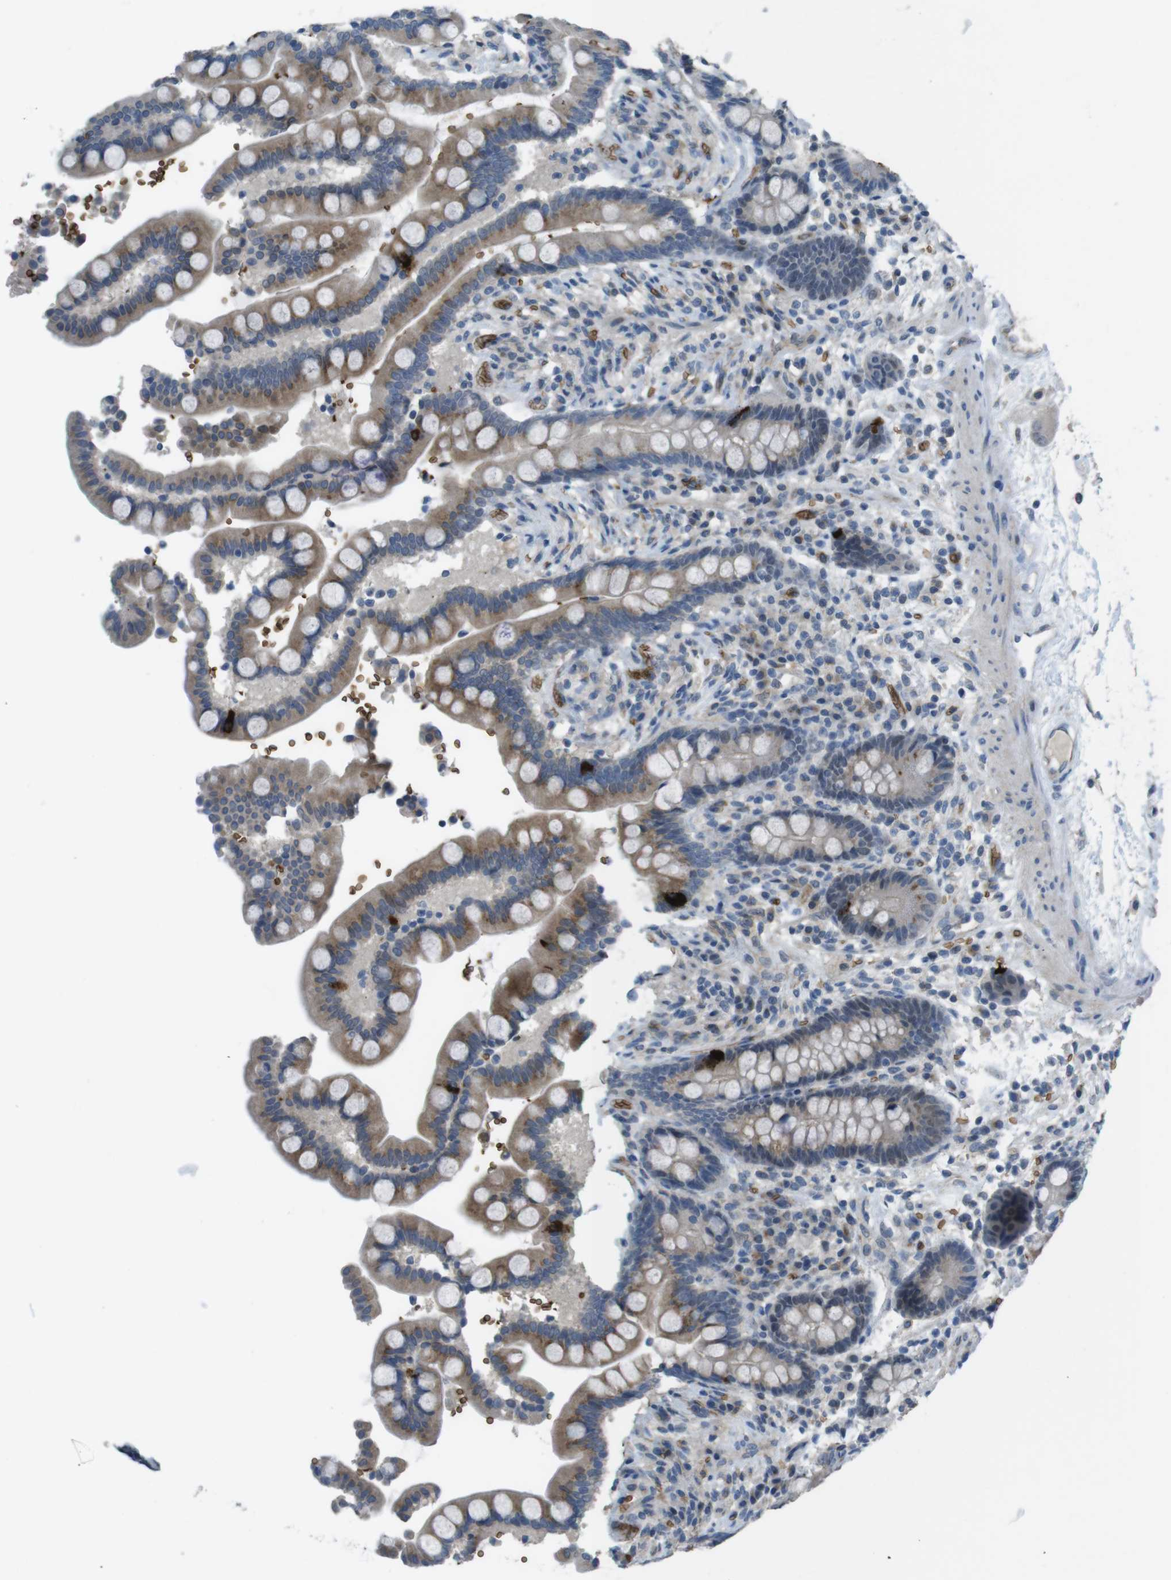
{"staining": {"intensity": "negative", "quantity": "none", "location": "none"}, "tissue": "colon", "cell_type": "Endothelial cells", "image_type": "normal", "snomed": [{"axis": "morphology", "description": "Normal tissue, NOS"}, {"axis": "topography", "description": "Colon"}], "caption": "This is a image of immunohistochemistry staining of benign colon, which shows no expression in endothelial cells. (DAB immunohistochemistry (IHC), high magnification).", "gene": "GYPA", "patient": {"sex": "male", "age": 73}}